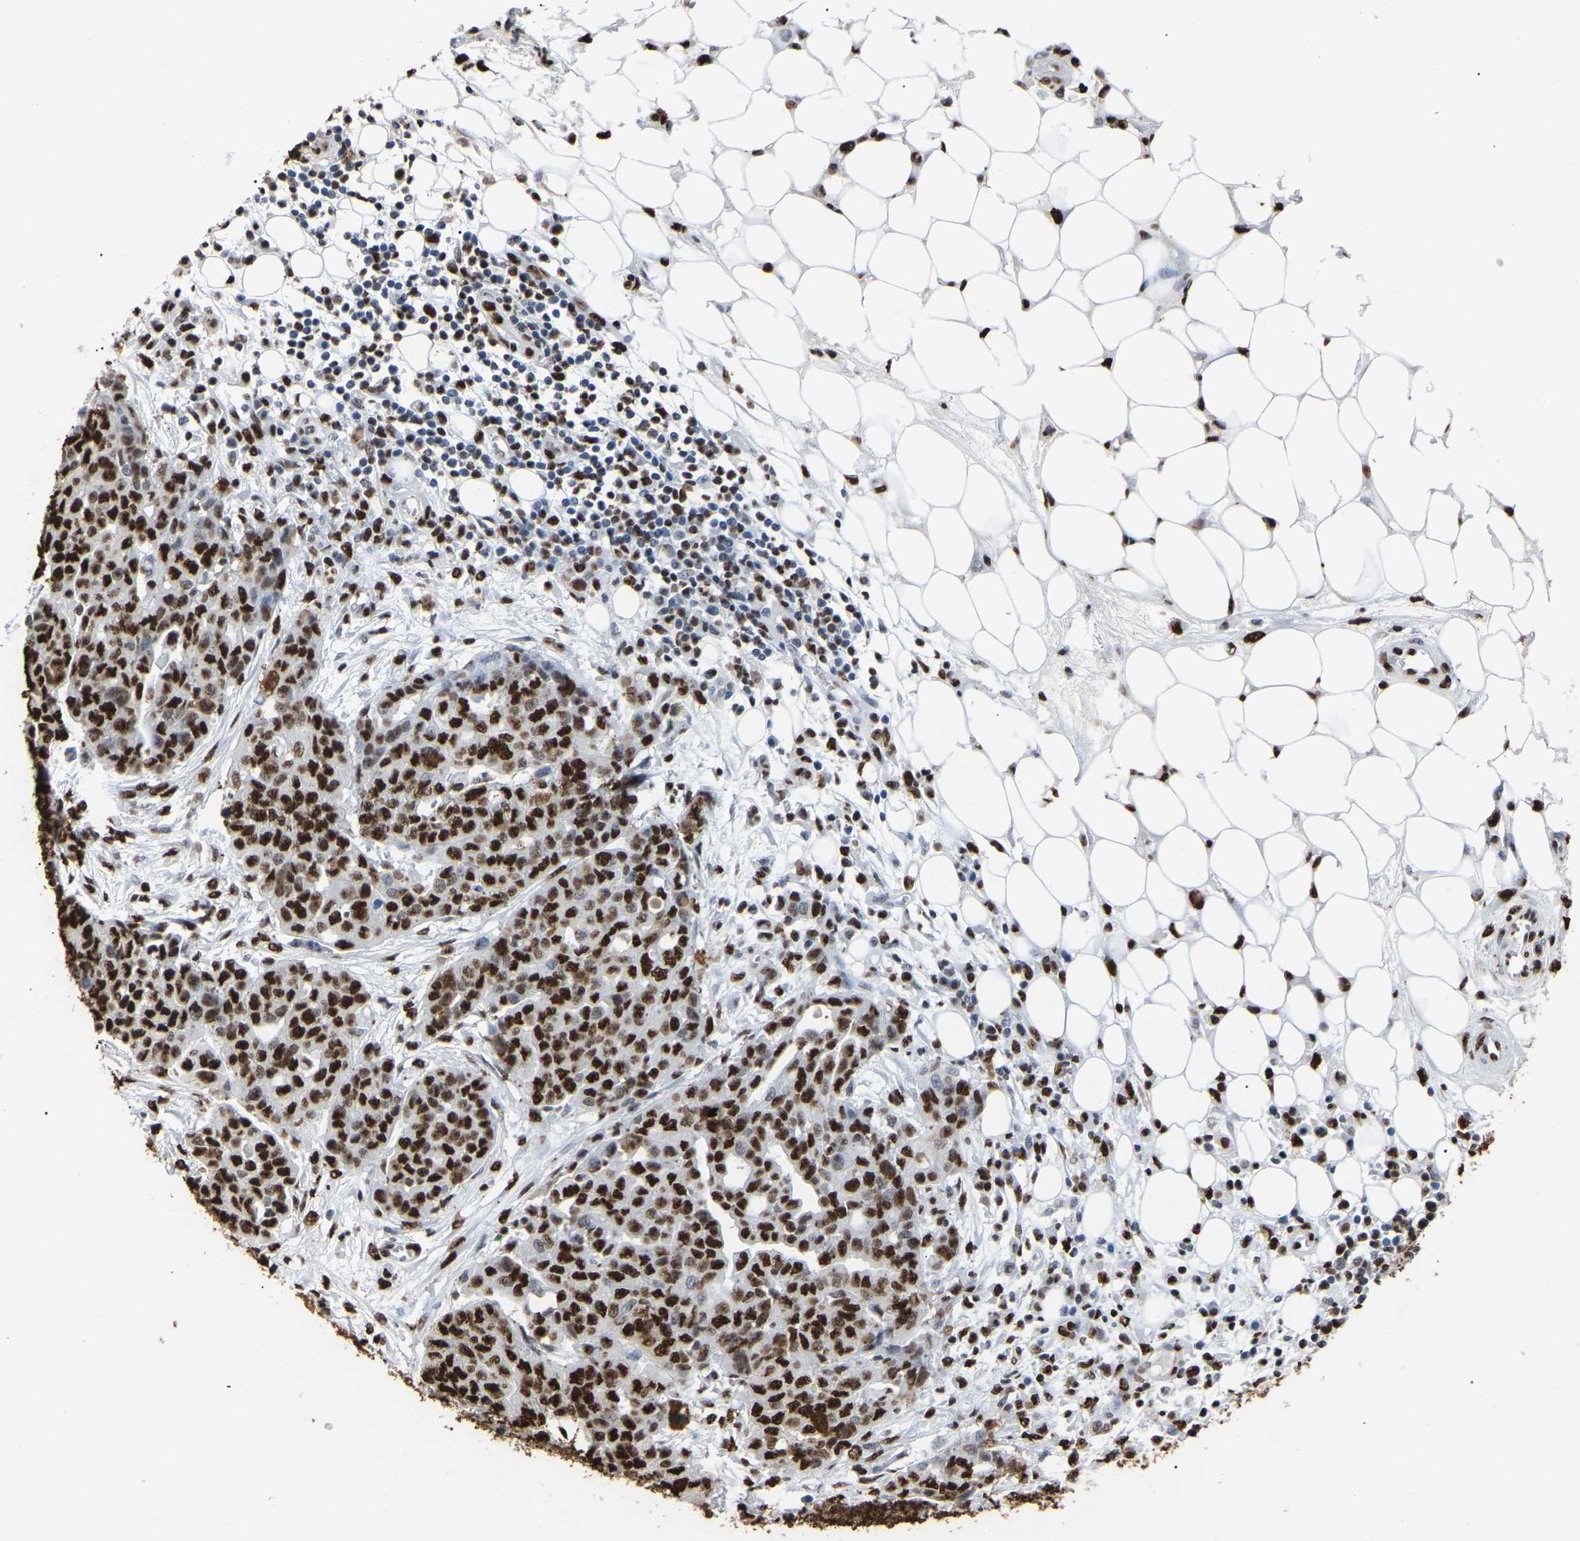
{"staining": {"intensity": "strong", "quantity": ">75%", "location": "nuclear"}, "tissue": "ovarian cancer", "cell_type": "Tumor cells", "image_type": "cancer", "snomed": [{"axis": "morphology", "description": "Cystadenocarcinoma, serous, NOS"}, {"axis": "topography", "description": "Soft tissue"}, {"axis": "topography", "description": "Ovary"}], "caption": "Protein staining of ovarian serous cystadenocarcinoma tissue reveals strong nuclear expression in about >75% of tumor cells.", "gene": "RBL2", "patient": {"sex": "female", "age": 57}}